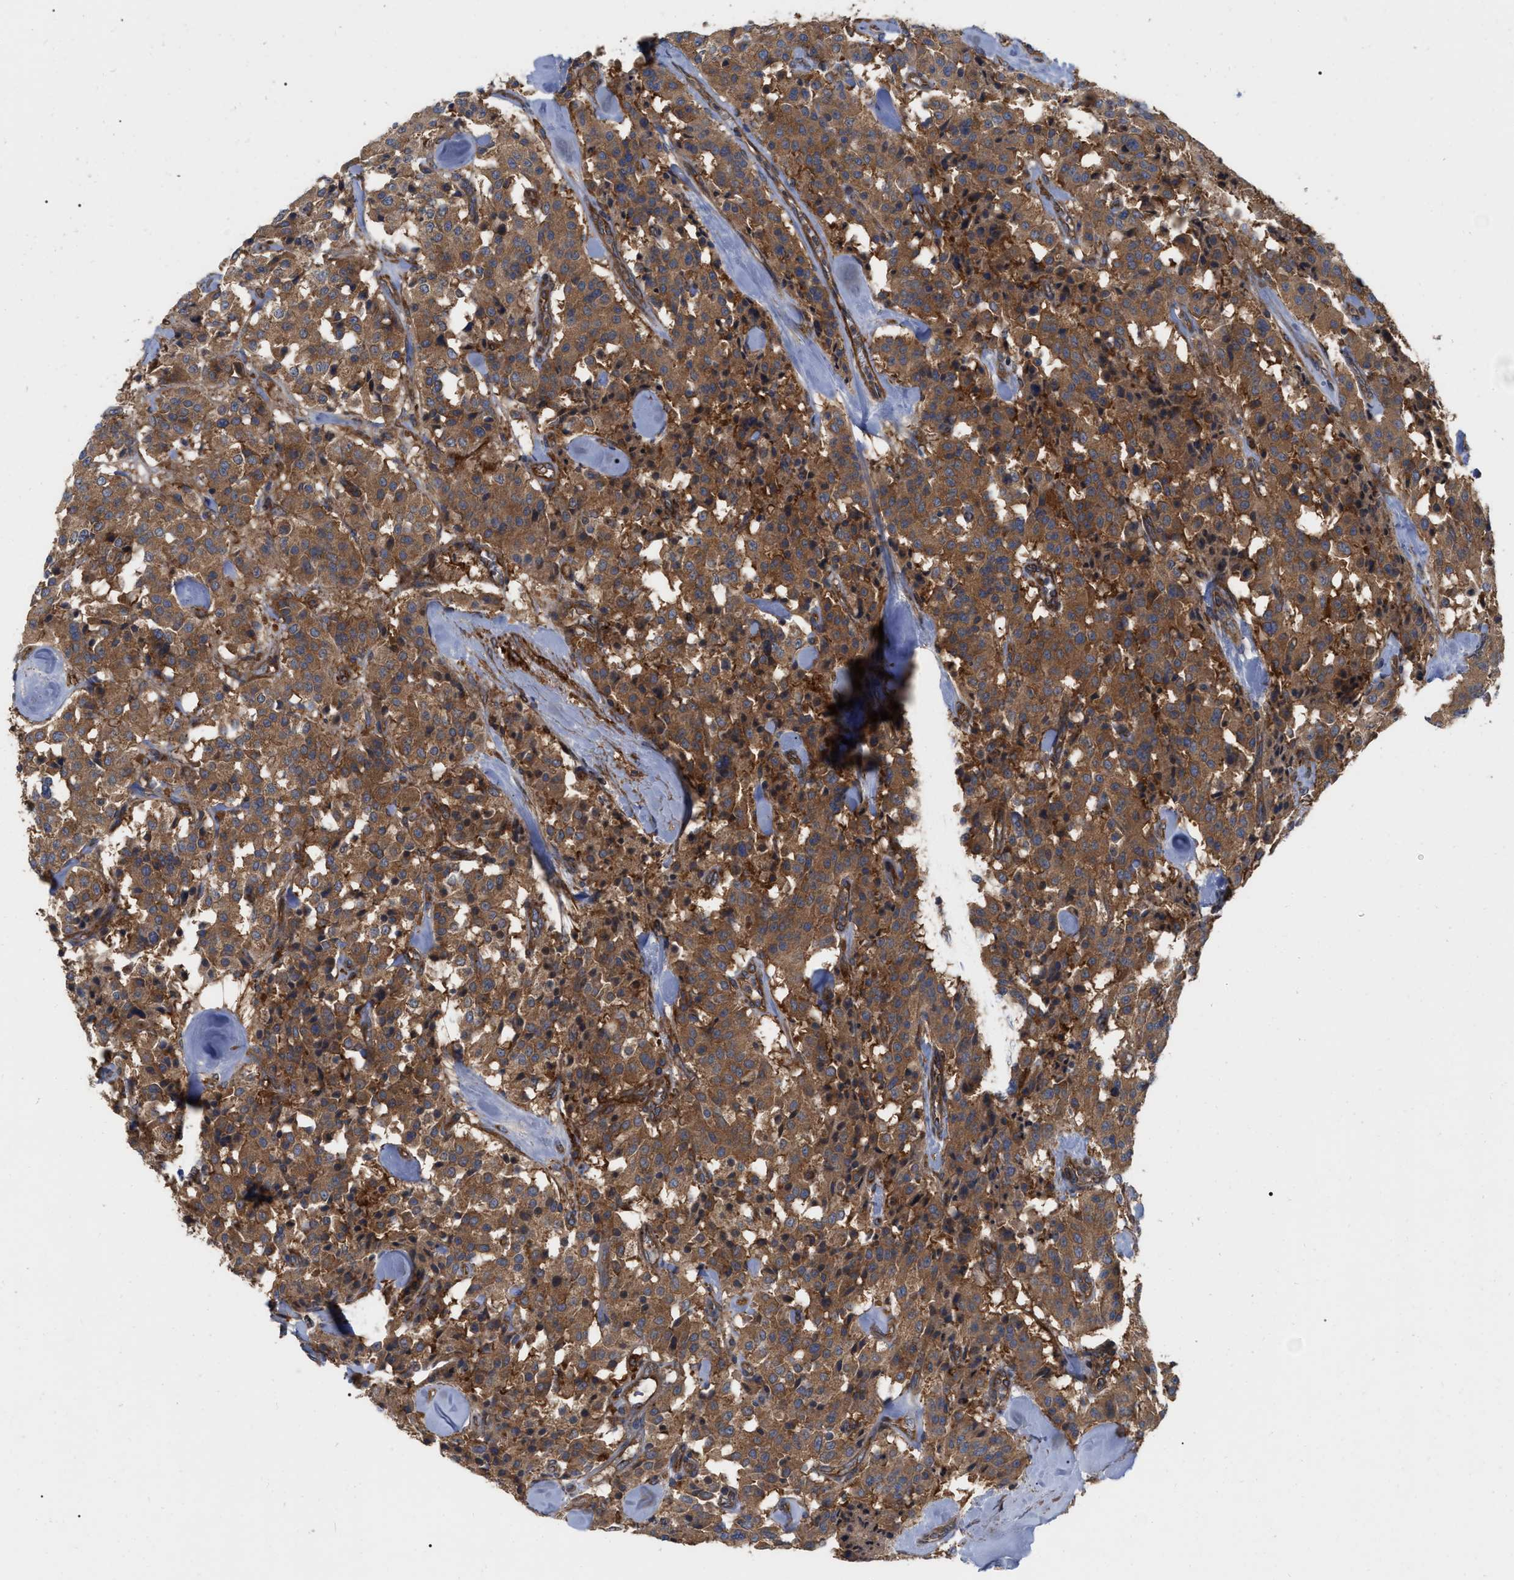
{"staining": {"intensity": "strong", "quantity": ">75%", "location": "cytoplasmic/membranous"}, "tissue": "carcinoid", "cell_type": "Tumor cells", "image_type": "cancer", "snomed": [{"axis": "morphology", "description": "Carcinoid, malignant, NOS"}, {"axis": "topography", "description": "Lung"}], "caption": "Strong cytoplasmic/membranous expression is seen in approximately >75% of tumor cells in carcinoid.", "gene": "RABEP1", "patient": {"sex": "male", "age": 30}}